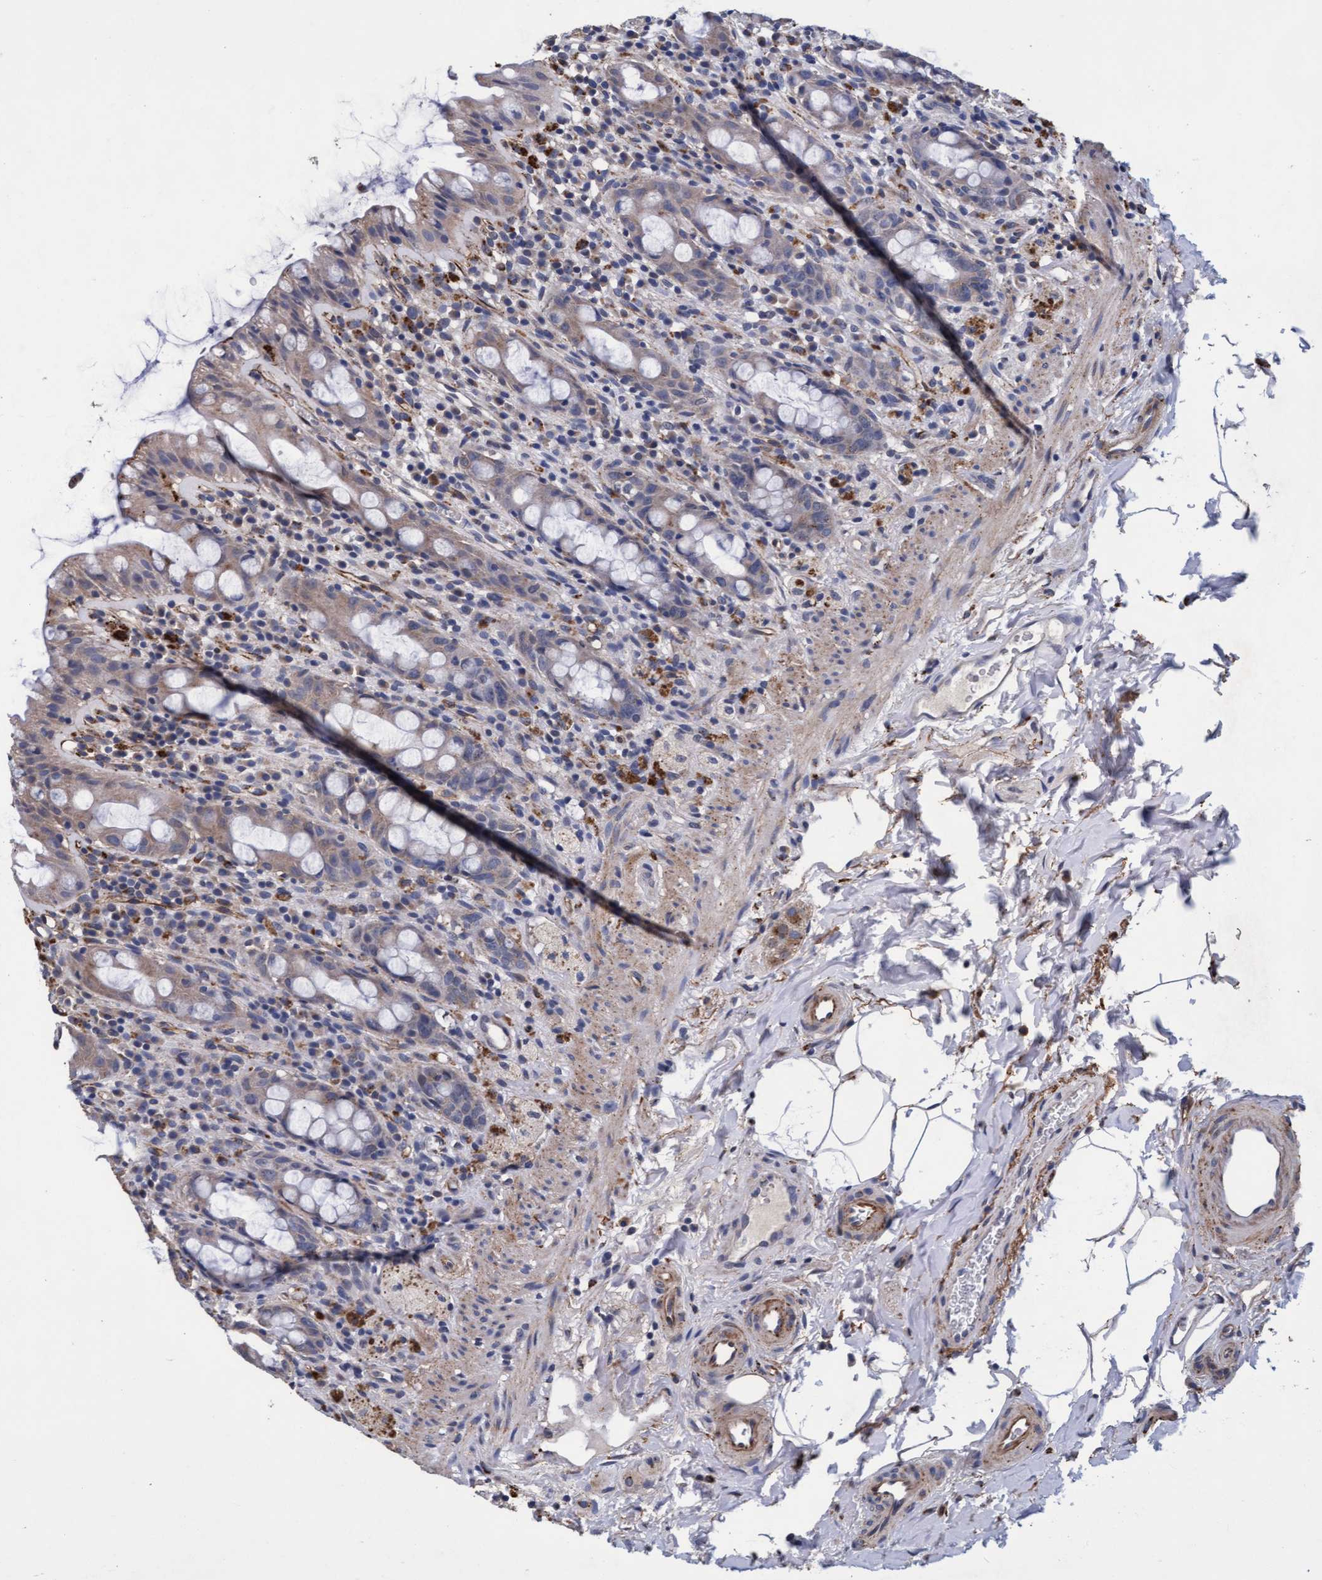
{"staining": {"intensity": "weak", "quantity": "<25%", "location": "cytoplasmic/membranous"}, "tissue": "rectum", "cell_type": "Glandular cells", "image_type": "normal", "snomed": [{"axis": "morphology", "description": "Normal tissue, NOS"}, {"axis": "topography", "description": "Rectum"}], "caption": "Immunohistochemistry (IHC) micrograph of benign rectum stained for a protein (brown), which reveals no positivity in glandular cells.", "gene": "CPQ", "patient": {"sex": "male", "age": 44}}